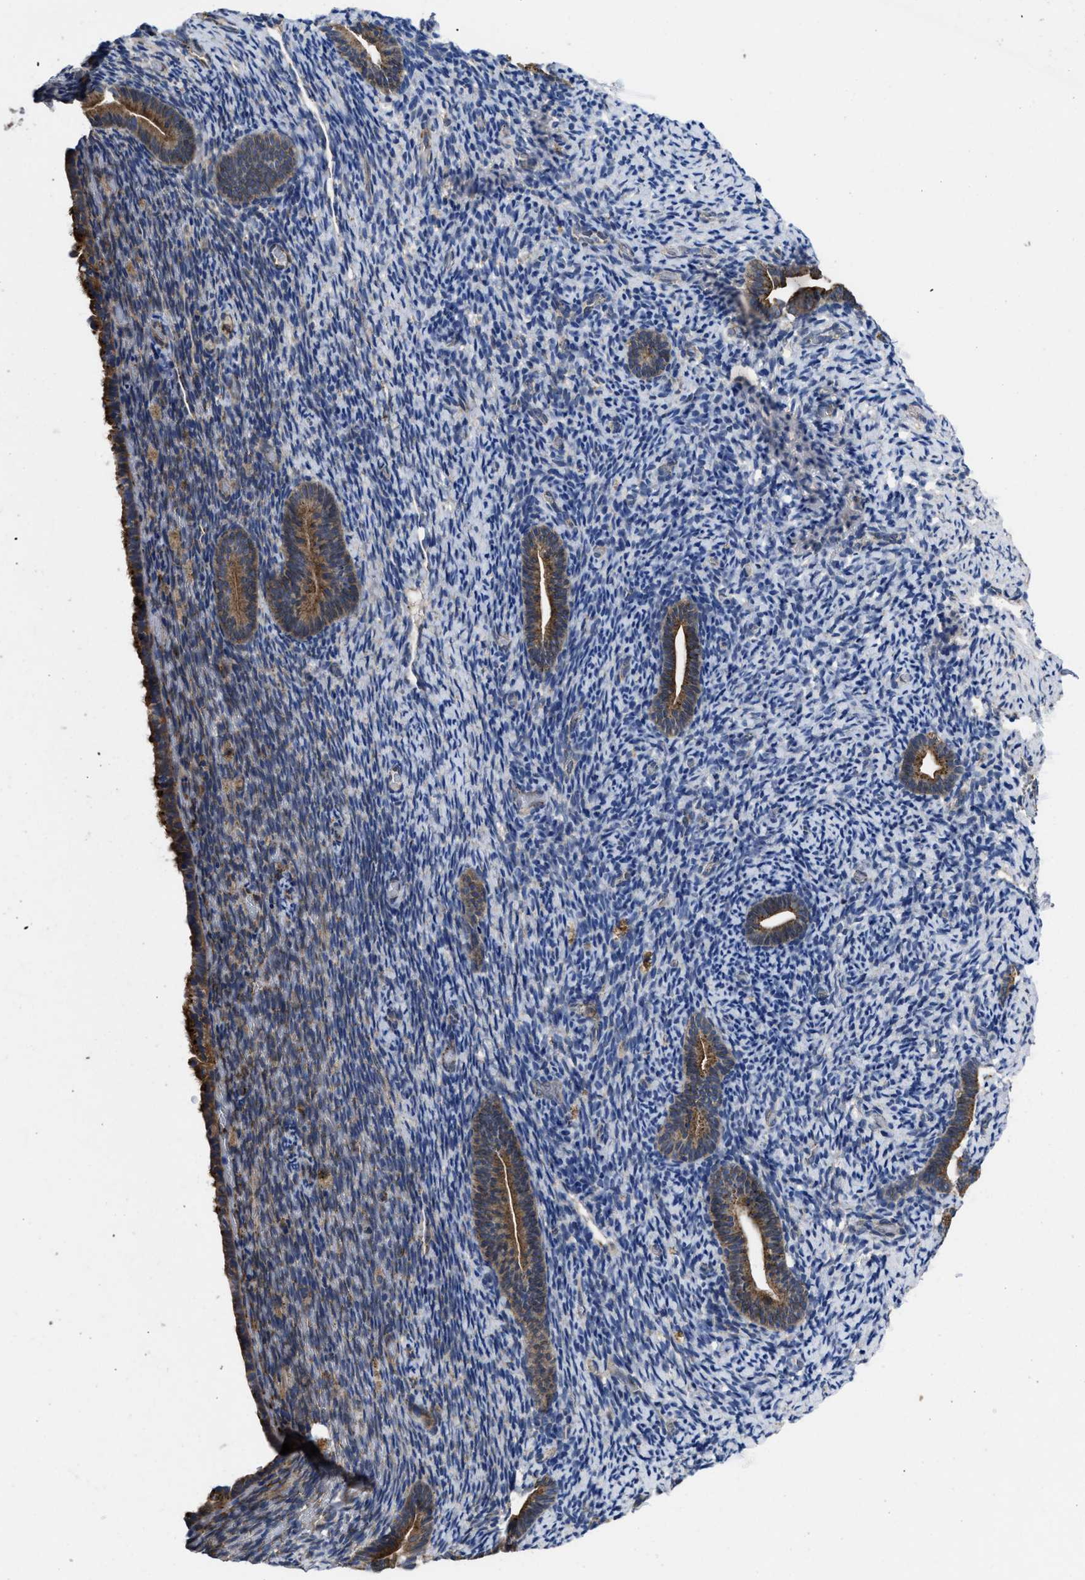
{"staining": {"intensity": "negative", "quantity": "none", "location": "none"}, "tissue": "endometrium", "cell_type": "Cells in endometrial stroma", "image_type": "normal", "snomed": [{"axis": "morphology", "description": "Normal tissue, NOS"}, {"axis": "topography", "description": "Endometrium"}], "caption": "An immunohistochemistry micrograph of benign endometrium is shown. There is no staining in cells in endometrial stroma of endometrium. (Stains: DAB immunohistochemistry (IHC) with hematoxylin counter stain, Microscopy: brightfield microscopy at high magnification).", "gene": "PKD2", "patient": {"sex": "female", "age": 51}}